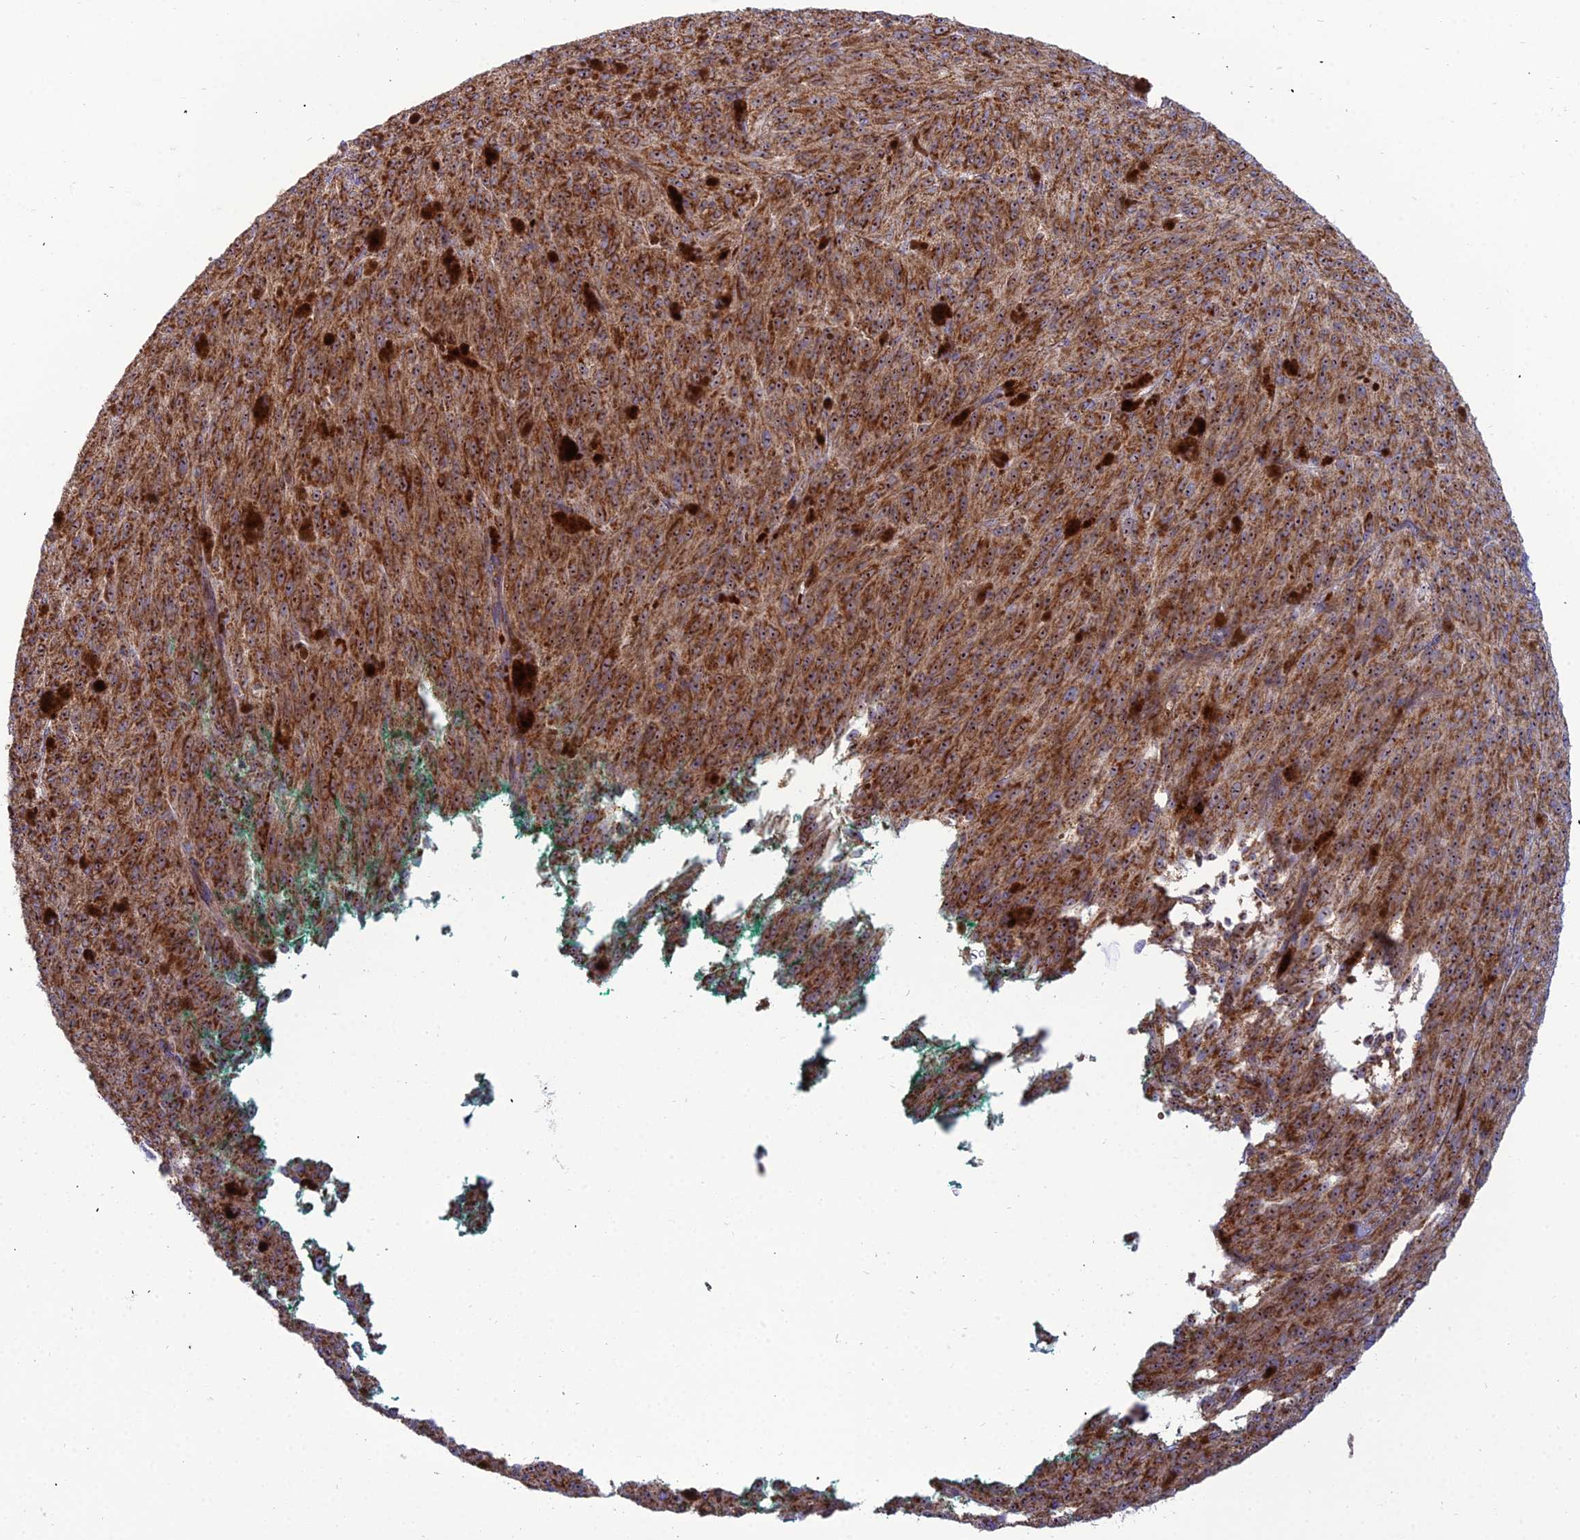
{"staining": {"intensity": "strong", "quantity": ">75%", "location": "cytoplasmic/membranous"}, "tissue": "melanoma", "cell_type": "Tumor cells", "image_type": "cancer", "snomed": [{"axis": "morphology", "description": "Malignant melanoma, NOS"}, {"axis": "topography", "description": "Skin"}], "caption": "Tumor cells exhibit high levels of strong cytoplasmic/membranous staining in approximately >75% of cells in human malignant melanoma.", "gene": "SLC35F4", "patient": {"sex": "female", "age": 52}}